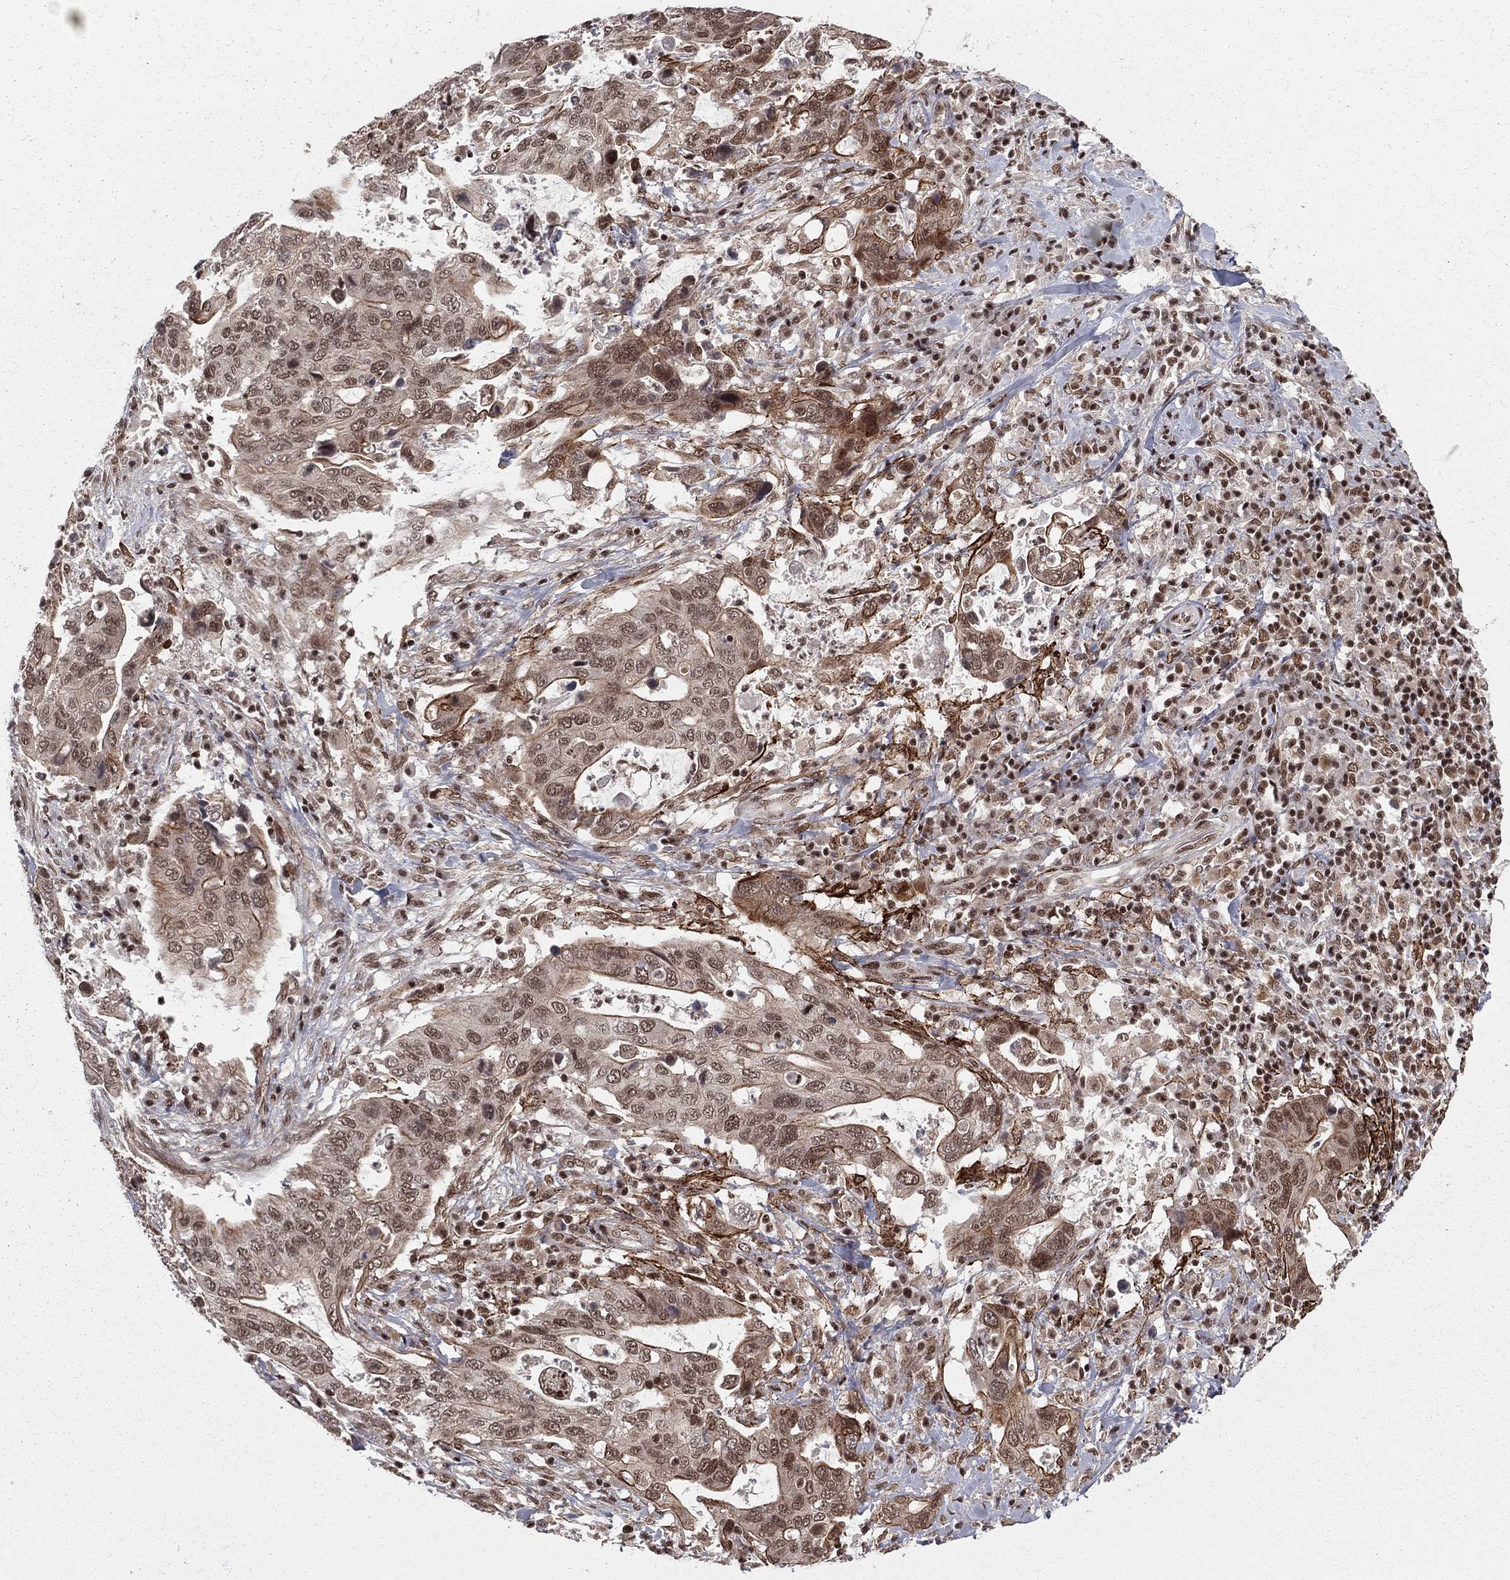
{"staining": {"intensity": "strong", "quantity": "25%-75%", "location": "nuclear"}, "tissue": "stomach cancer", "cell_type": "Tumor cells", "image_type": "cancer", "snomed": [{"axis": "morphology", "description": "Adenocarcinoma, NOS"}, {"axis": "topography", "description": "Stomach"}], "caption": "High-power microscopy captured an immunohistochemistry (IHC) image of adenocarcinoma (stomach), revealing strong nuclear expression in approximately 25%-75% of tumor cells.", "gene": "NFYB", "patient": {"sex": "male", "age": 54}}